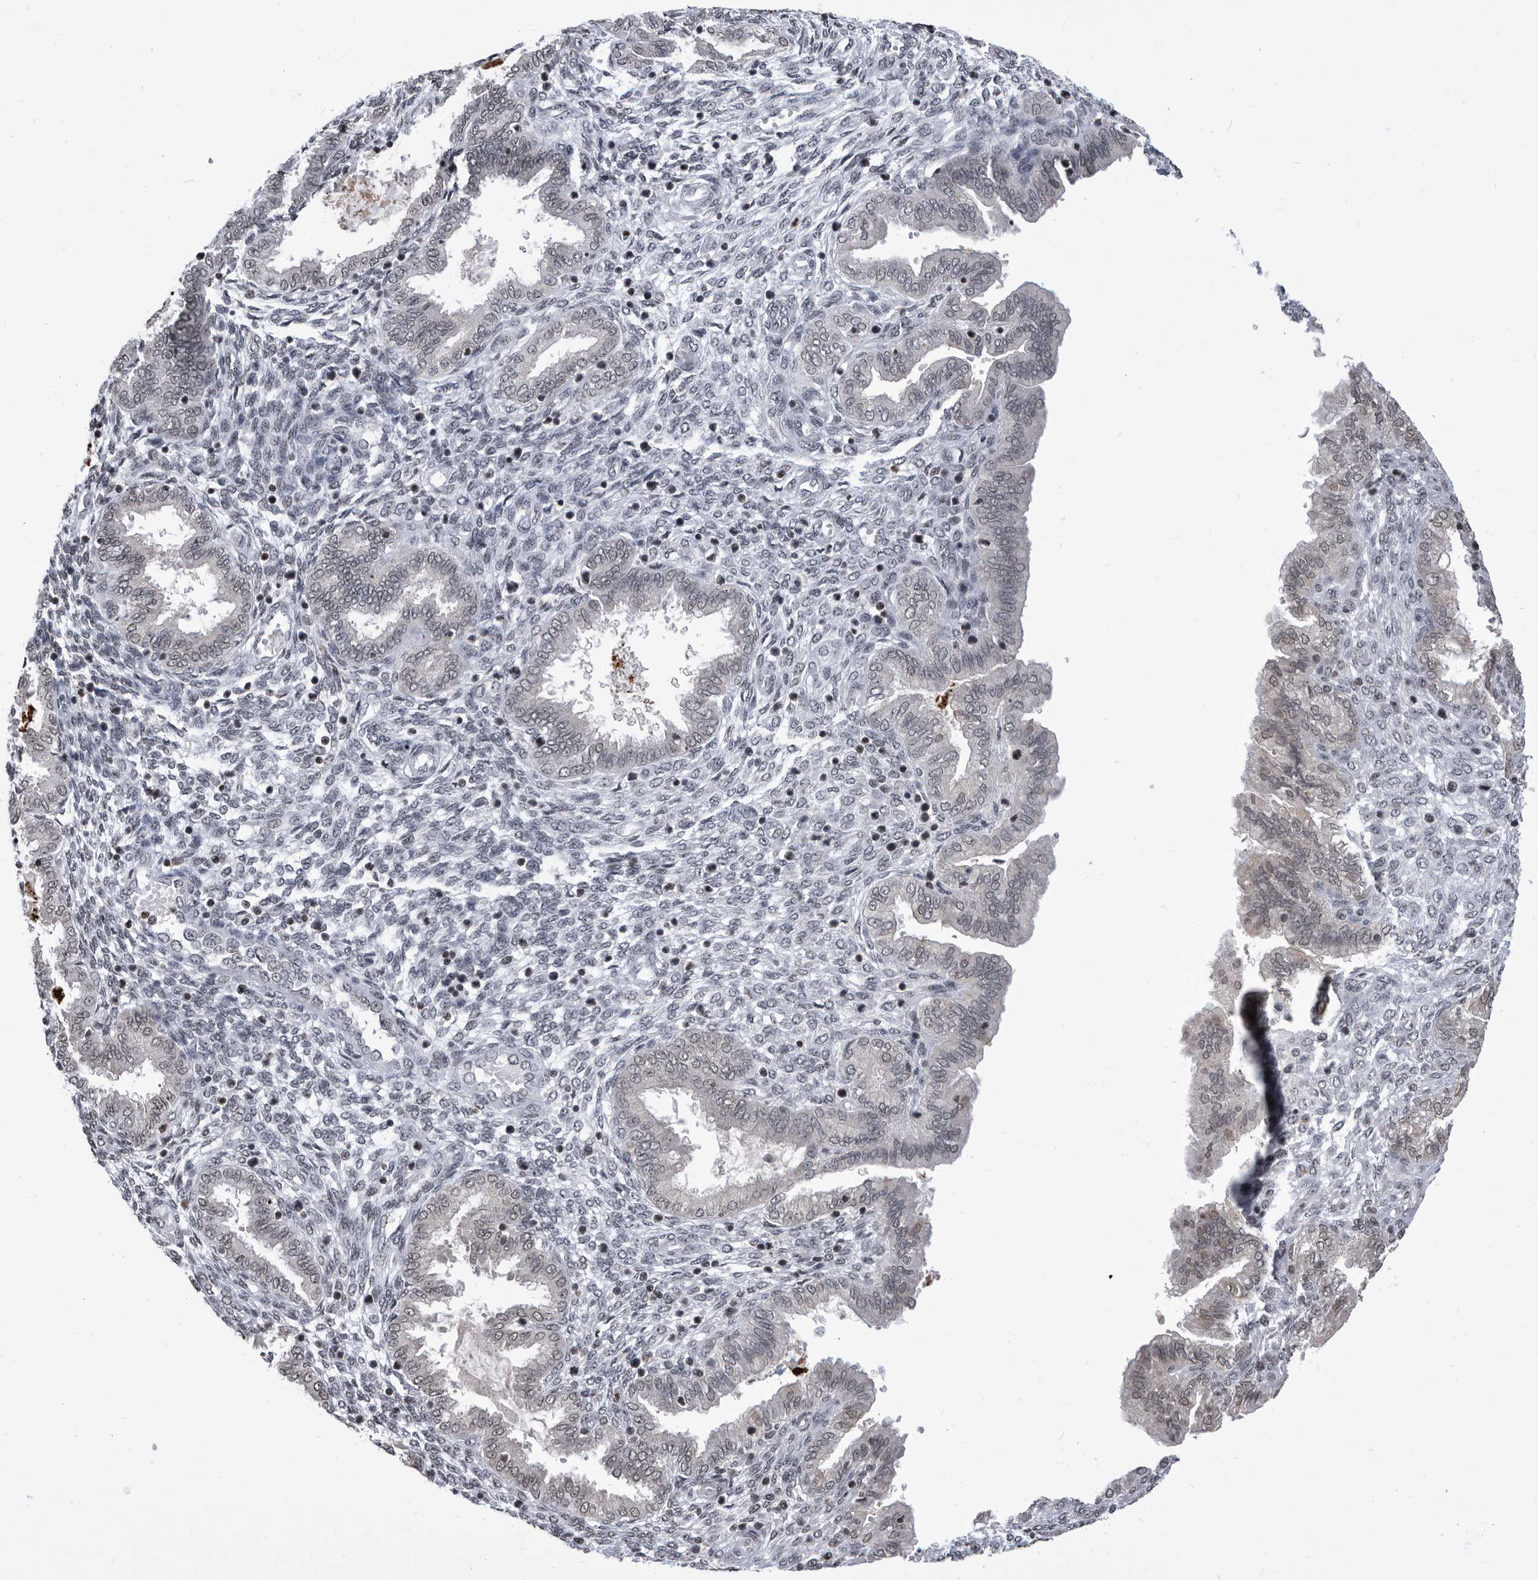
{"staining": {"intensity": "negative", "quantity": "none", "location": "none"}, "tissue": "endometrium", "cell_type": "Cells in endometrial stroma", "image_type": "normal", "snomed": [{"axis": "morphology", "description": "Normal tissue, NOS"}, {"axis": "topography", "description": "Endometrium"}], "caption": "IHC histopathology image of unremarkable human endometrium stained for a protein (brown), which reveals no staining in cells in endometrial stroma.", "gene": "TSTD1", "patient": {"sex": "female", "age": 33}}